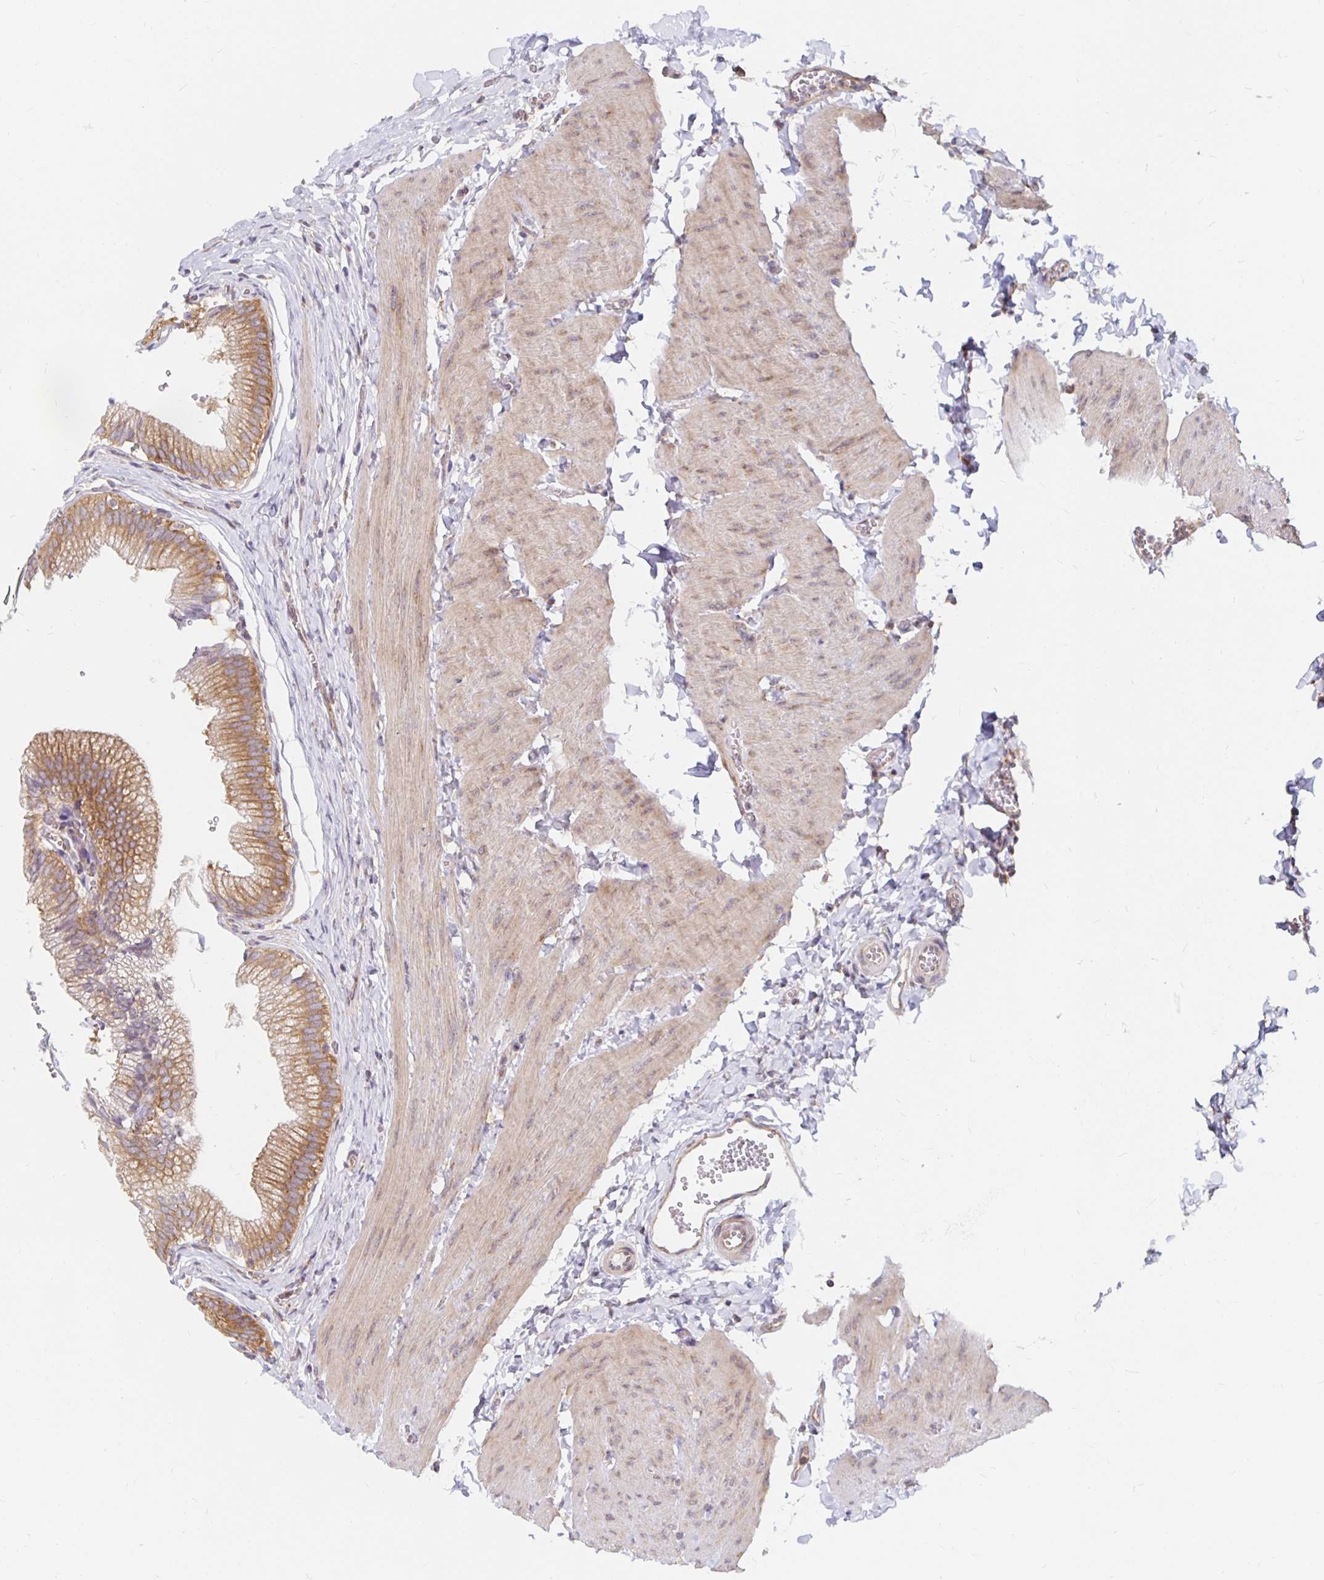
{"staining": {"intensity": "moderate", "quantity": ">75%", "location": "cytoplasmic/membranous"}, "tissue": "gallbladder", "cell_type": "Glandular cells", "image_type": "normal", "snomed": [{"axis": "morphology", "description": "Normal tissue, NOS"}, {"axis": "topography", "description": "Gallbladder"}, {"axis": "topography", "description": "Peripheral nerve tissue"}], "caption": "Human gallbladder stained with a brown dye shows moderate cytoplasmic/membranous positive expression in approximately >75% of glandular cells.", "gene": "PDAP1", "patient": {"sex": "male", "age": 17}}